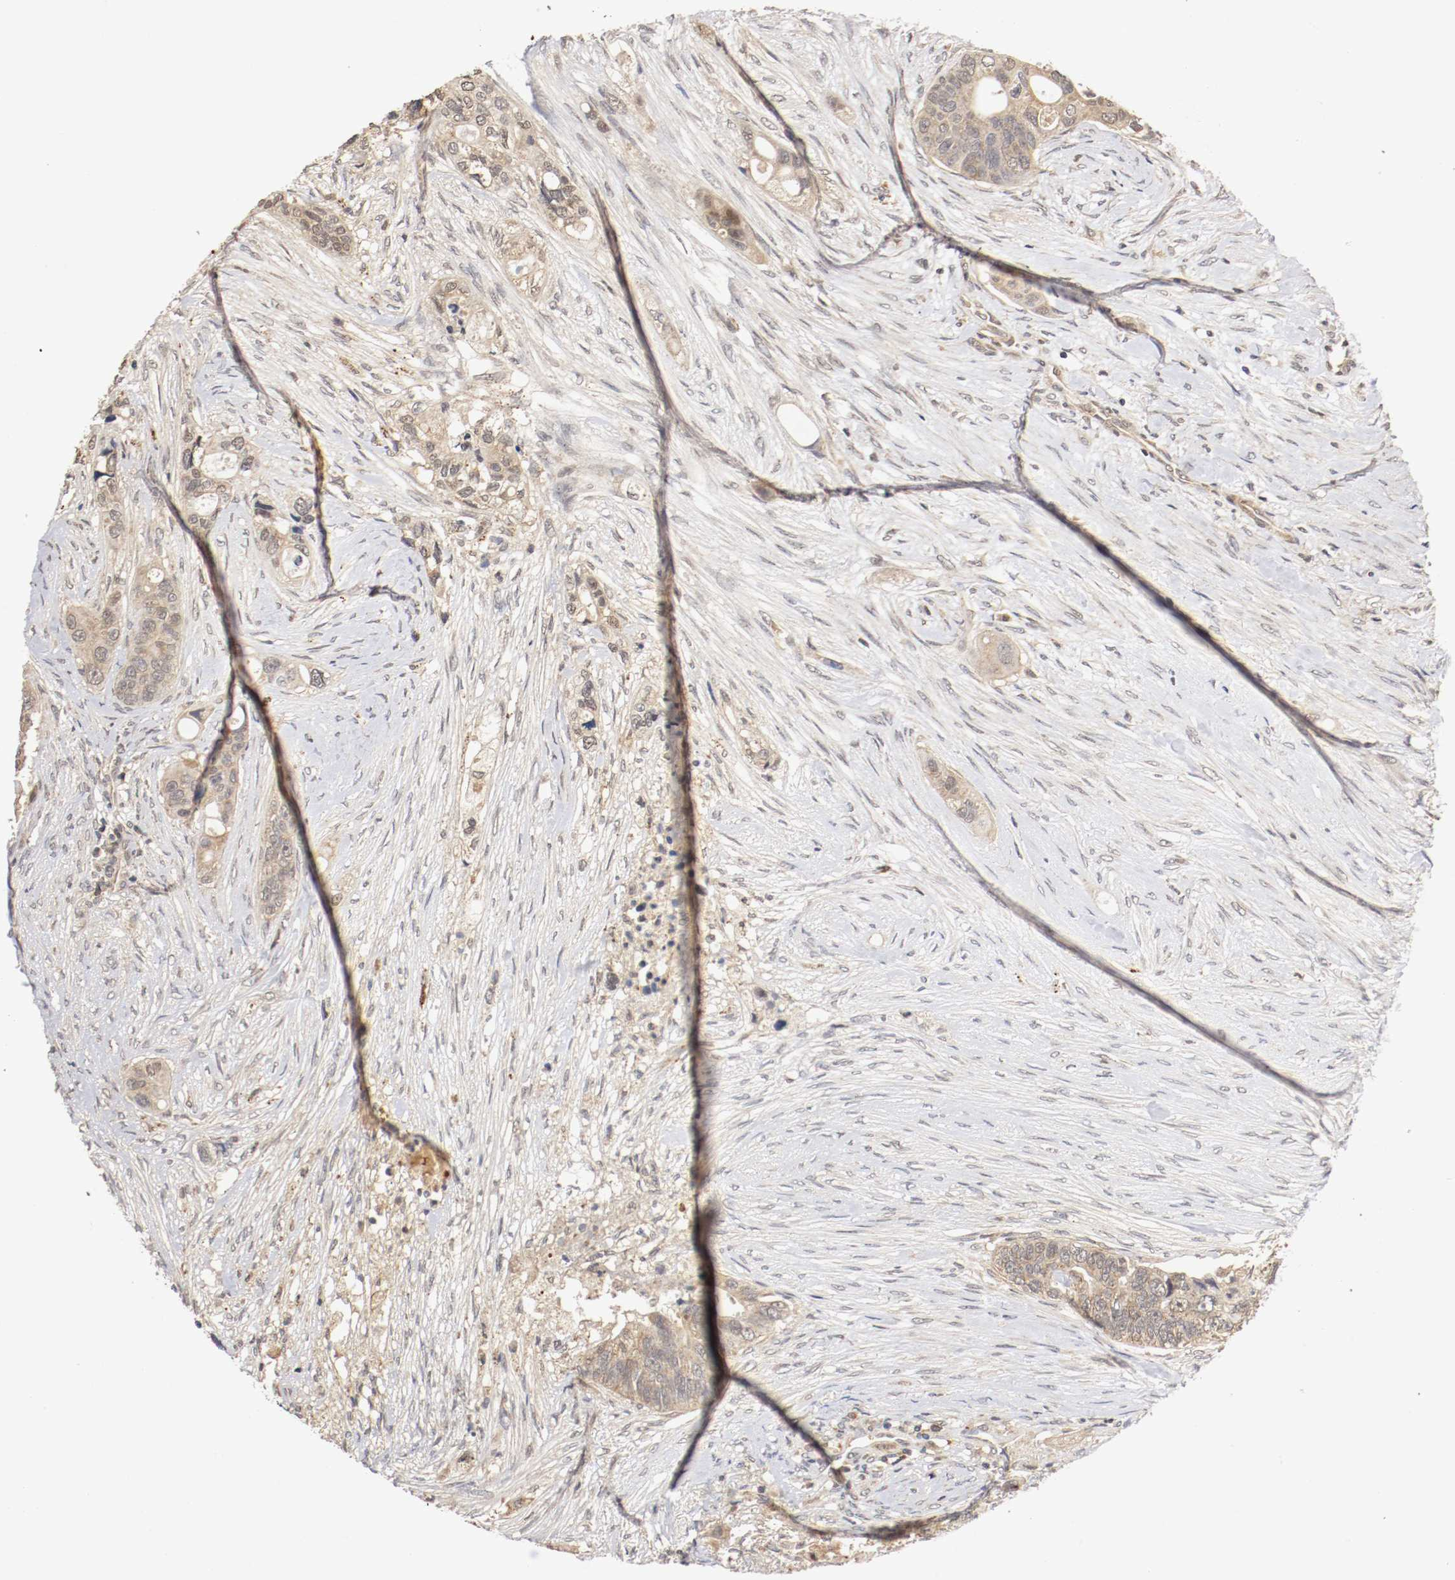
{"staining": {"intensity": "weak", "quantity": "25%-75%", "location": "cytoplasmic/membranous"}, "tissue": "colorectal cancer", "cell_type": "Tumor cells", "image_type": "cancer", "snomed": [{"axis": "morphology", "description": "Adenocarcinoma, NOS"}, {"axis": "topography", "description": "Colon"}], "caption": "Immunohistochemistry histopathology image of colorectal adenocarcinoma stained for a protein (brown), which shows low levels of weak cytoplasmic/membranous staining in about 25%-75% of tumor cells.", "gene": "TNFRSF1B", "patient": {"sex": "female", "age": 57}}